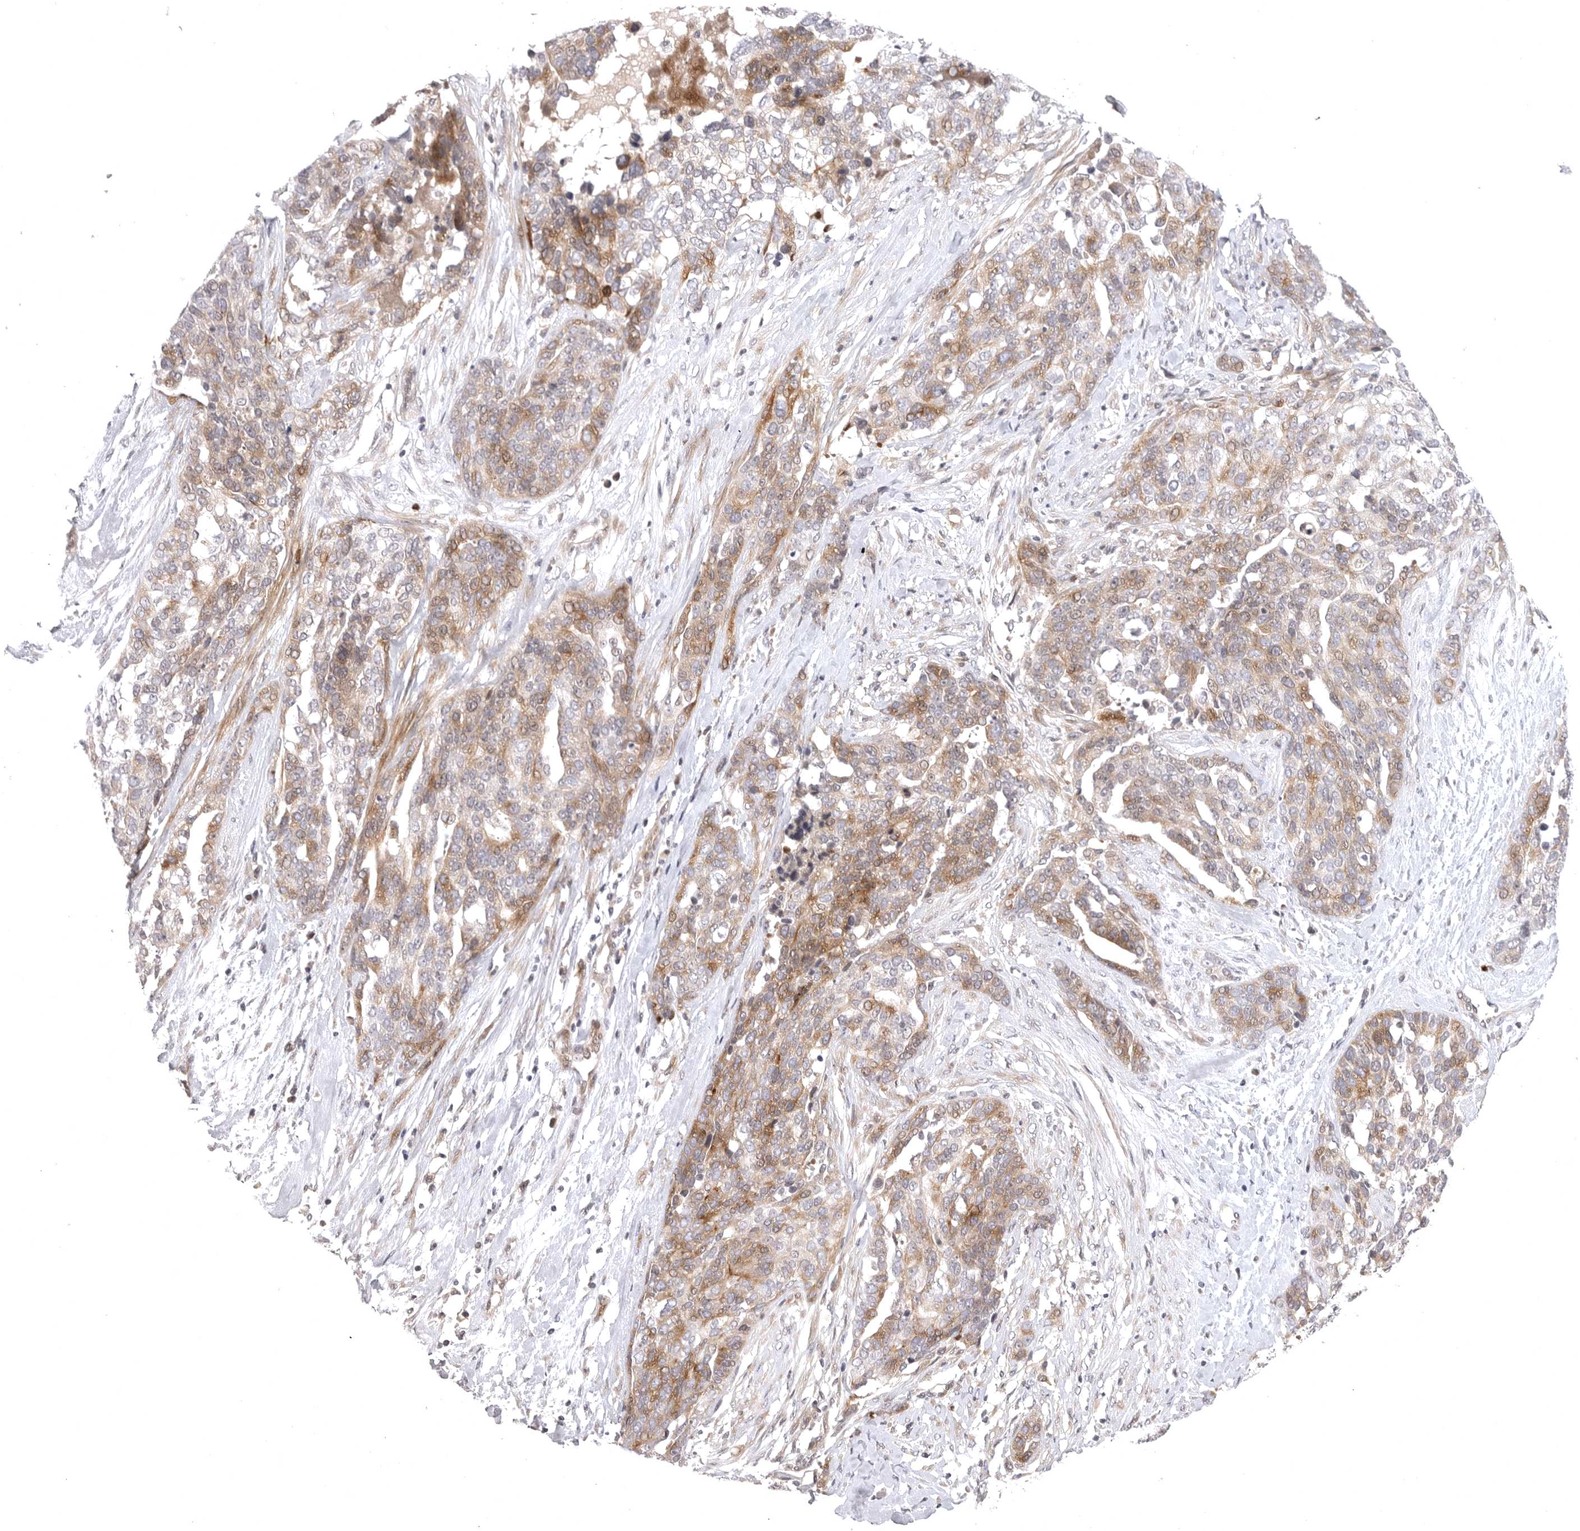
{"staining": {"intensity": "moderate", "quantity": ">75%", "location": "cytoplasmic/membranous"}, "tissue": "ovarian cancer", "cell_type": "Tumor cells", "image_type": "cancer", "snomed": [{"axis": "morphology", "description": "Cystadenocarcinoma, serous, NOS"}, {"axis": "topography", "description": "Ovary"}], "caption": "The histopathology image displays a brown stain indicating the presence of a protein in the cytoplasmic/membranous of tumor cells in ovarian cancer (serous cystadenocarcinoma). The staining was performed using DAB (3,3'-diaminobenzidine) to visualize the protein expression in brown, while the nuclei were stained in blue with hematoxylin (Magnification: 20x).", "gene": "CD300LD", "patient": {"sex": "female", "age": 44}}